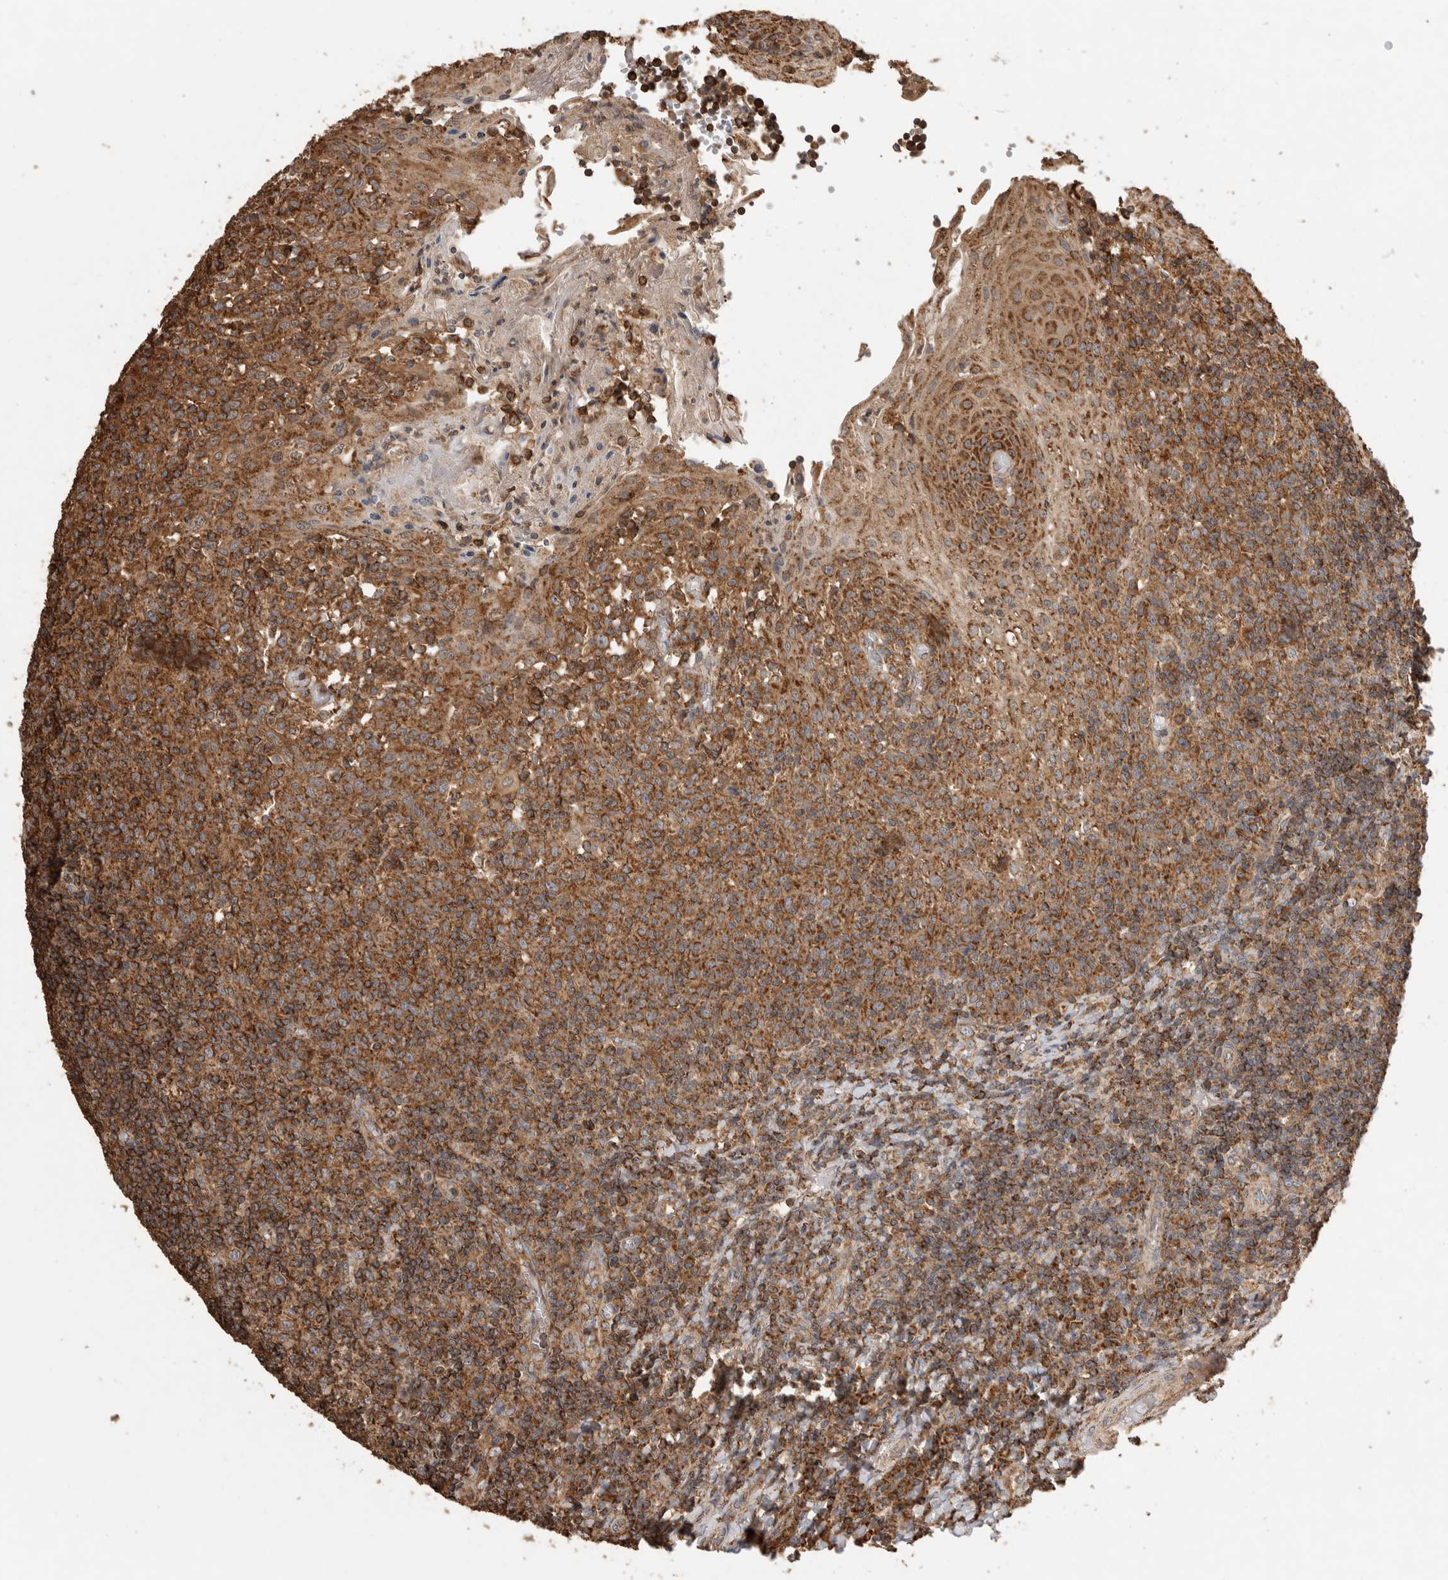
{"staining": {"intensity": "strong", "quantity": "<25%", "location": "cytoplasmic/membranous"}, "tissue": "tonsil", "cell_type": "Germinal center cells", "image_type": "normal", "snomed": [{"axis": "morphology", "description": "Normal tissue, NOS"}, {"axis": "topography", "description": "Tonsil"}], "caption": "The photomicrograph demonstrates immunohistochemical staining of normal tonsil. There is strong cytoplasmic/membranous staining is identified in approximately <25% of germinal center cells.", "gene": "IMMP2L", "patient": {"sex": "female", "age": 19}}